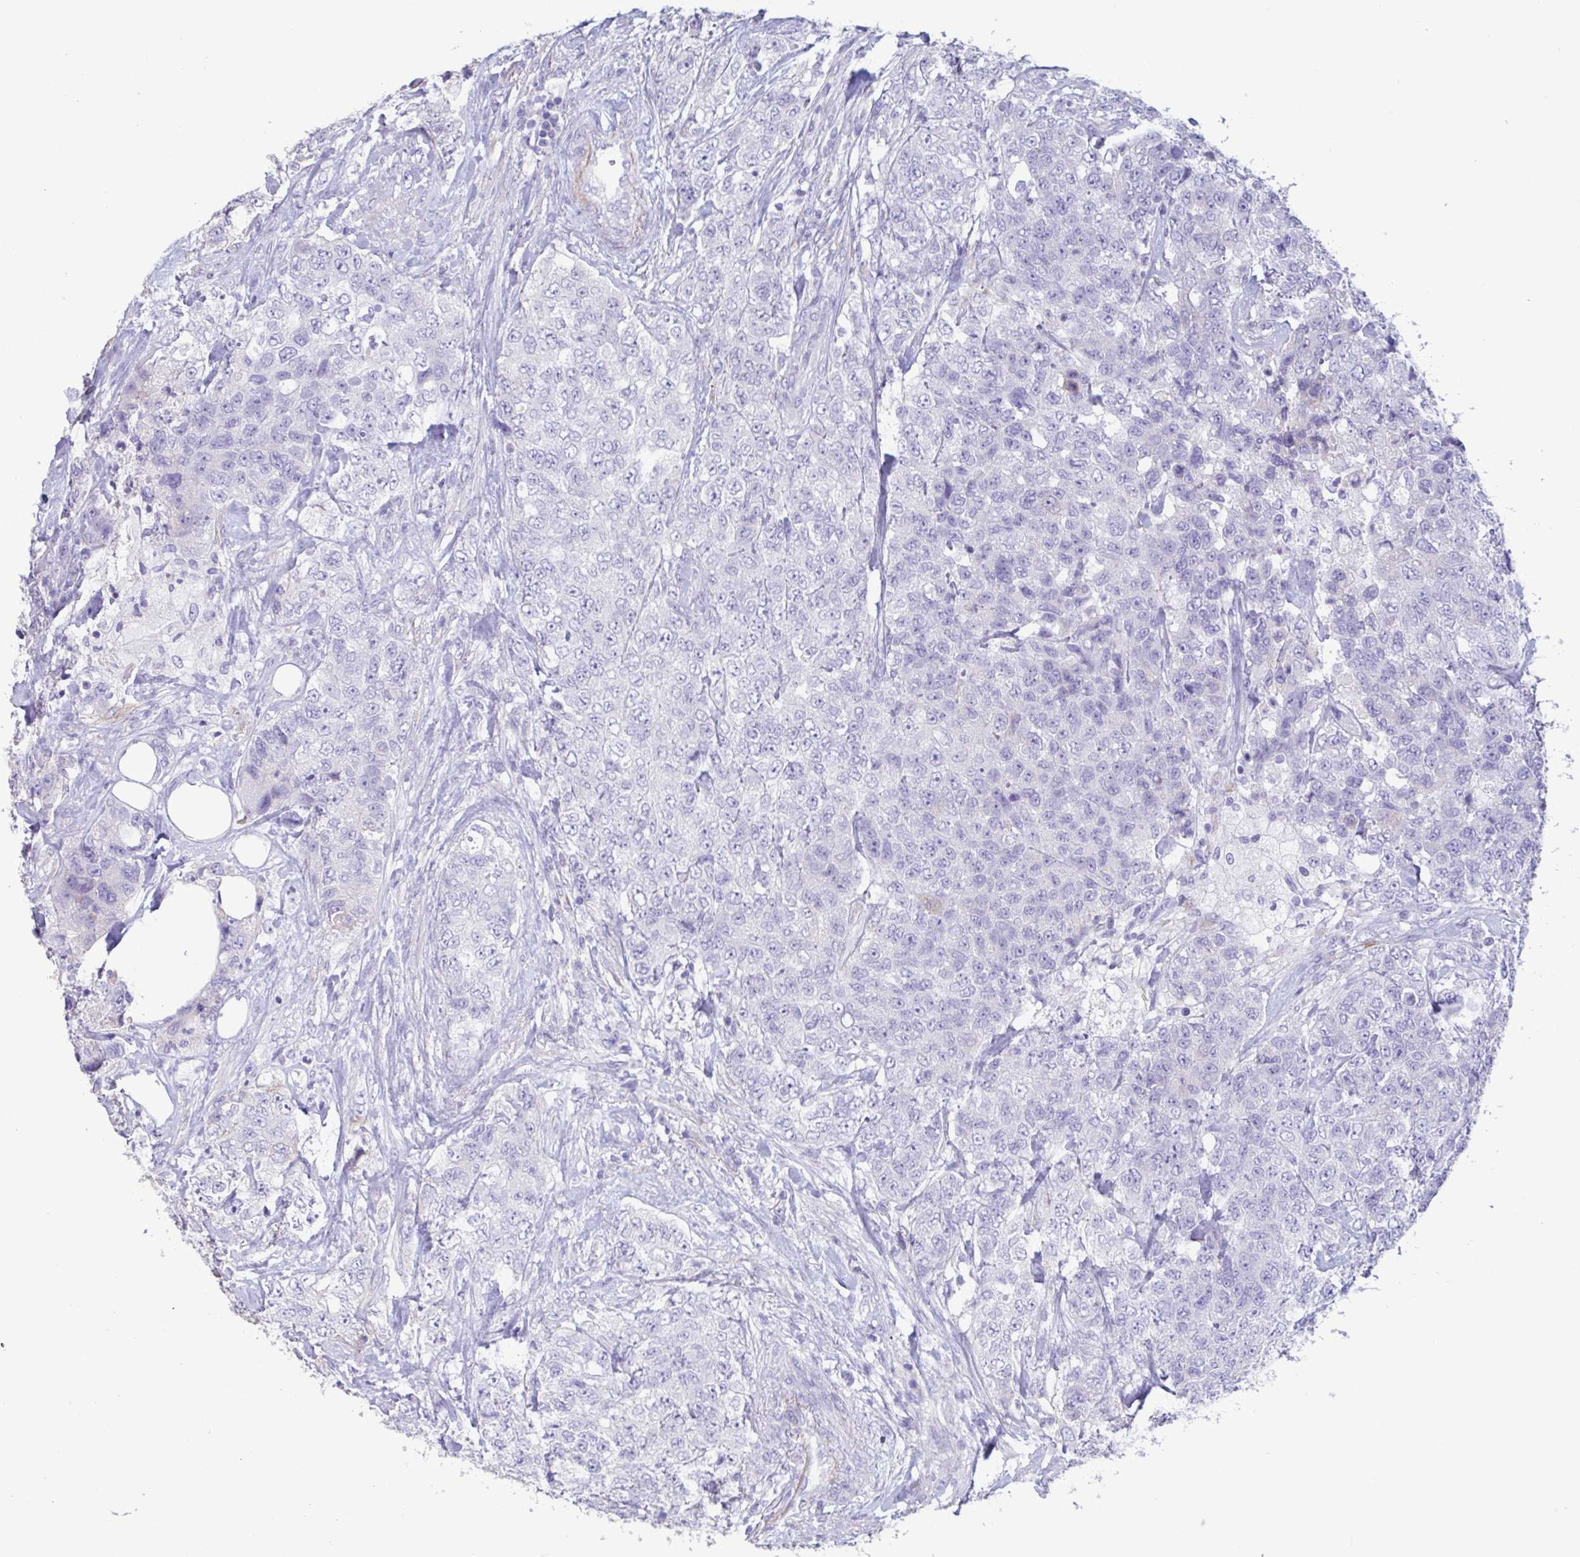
{"staining": {"intensity": "negative", "quantity": "none", "location": "none"}, "tissue": "urothelial cancer", "cell_type": "Tumor cells", "image_type": "cancer", "snomed": [{"axis": "morphology", "description": "Urothelial carcinoma, High grade"}, {"axis": "topography", "description": "Urinary bladder"}], "caption": "The IHC photomicrograph has no significant expression in tumor cells of urothelial carcinoma (high-grade) tissue.", "gene": "TNNC1", "patient": {"sex": "female", "age": 78}}